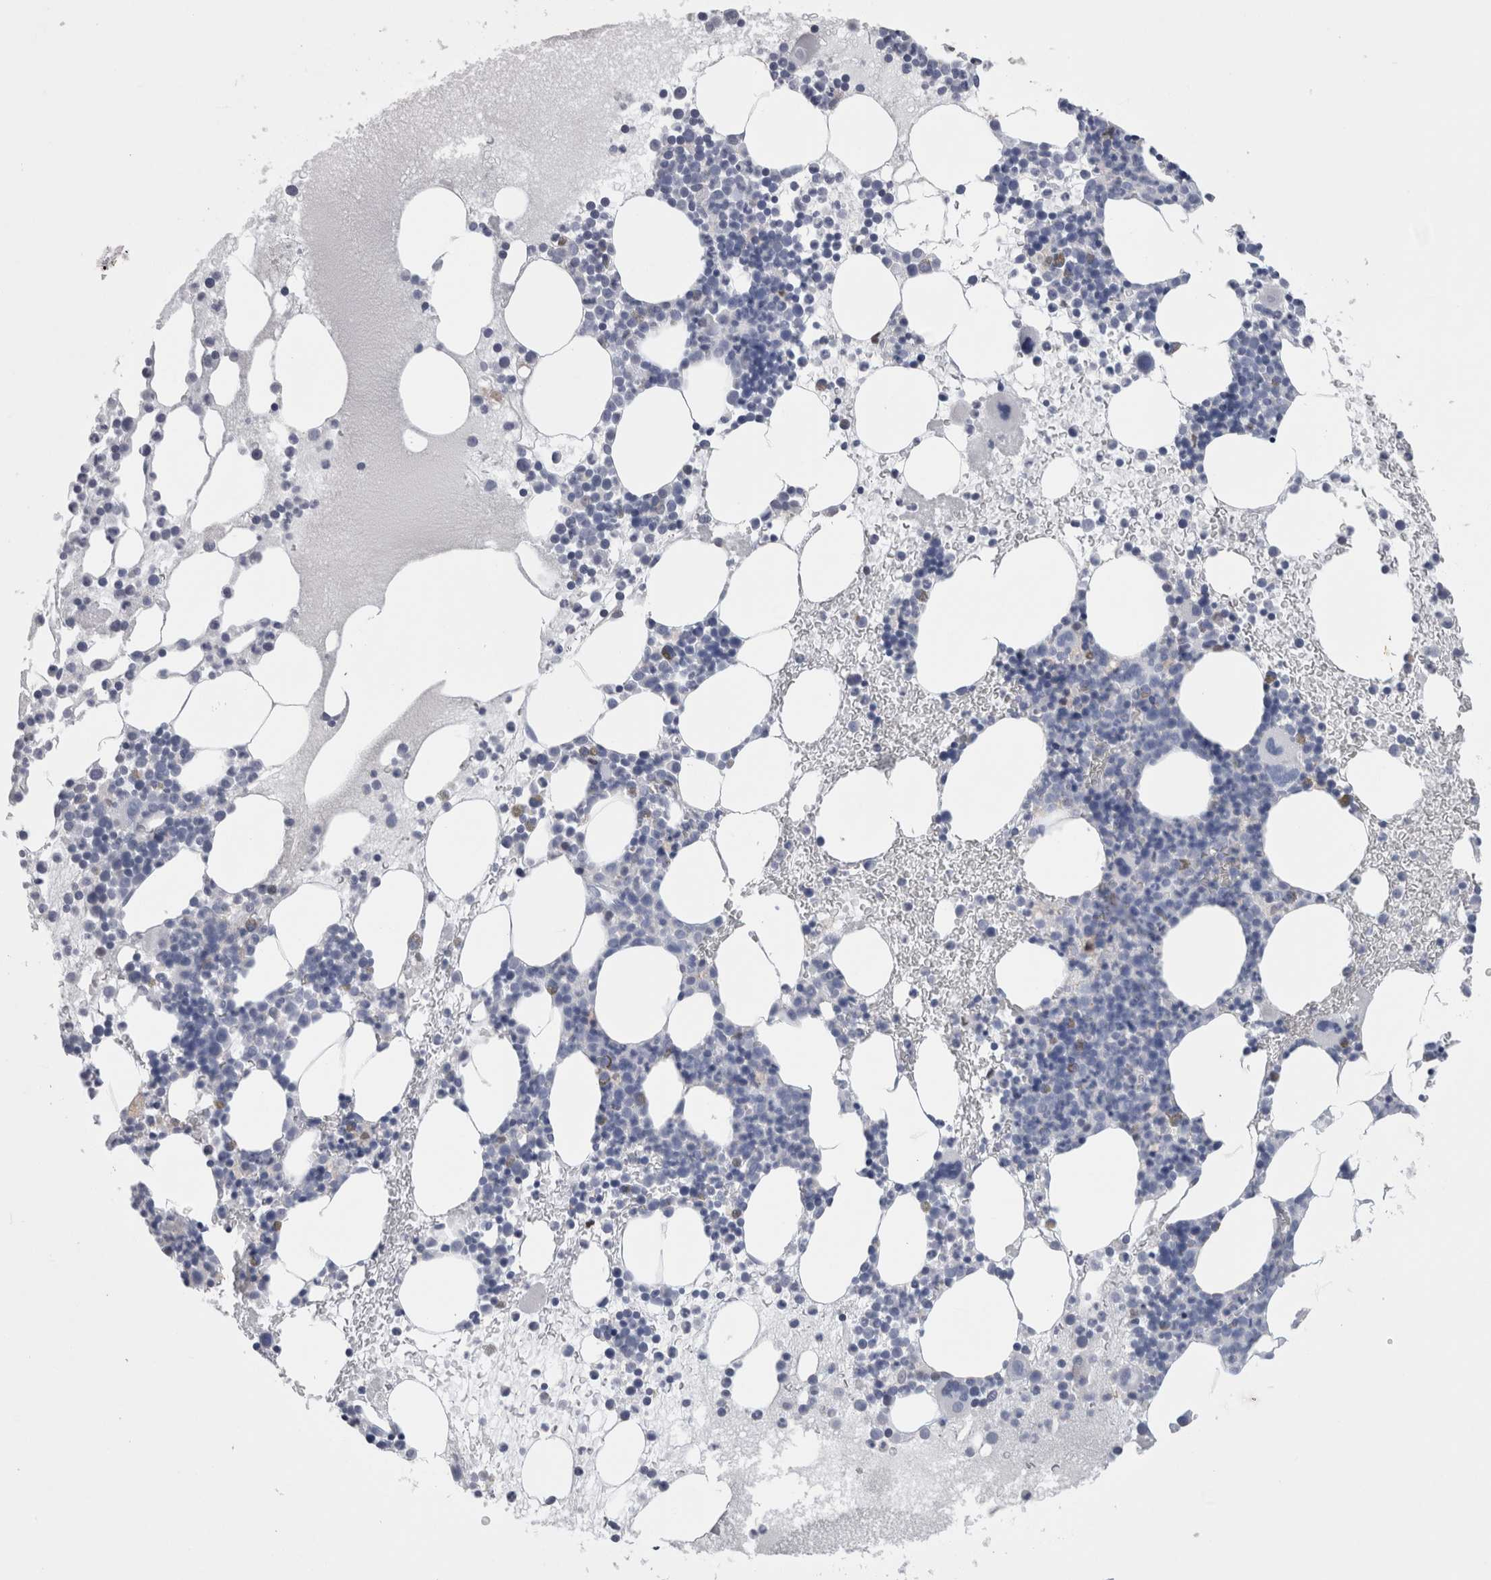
{"staining": {"intensity": "negative", "quantity": "none", "location": "none"}, "tissue": "bone marrow", "cell_type": "Hematopoietic cells", "image_type": "normal", "snomed": [{"axis": "morphology", "description": "Normal tissue, NOS"}, {"axis": "morphology", "description": "Inflammation, NOS"}, {"axis": "topography", "description": "Bone marrow"}], "caption": "Photomicrograph shows no protein staining in hematopoietic cells of benign bone marrow. Brightfield microscopy of immunohistochemistry (IHC) stained with DAB (3,3'-diaminobenzidine) (brown) and hematoxylin (blue), captured at high magnification.", "gene": "CA8", "patient": {"sex": "female", "age": 45}}